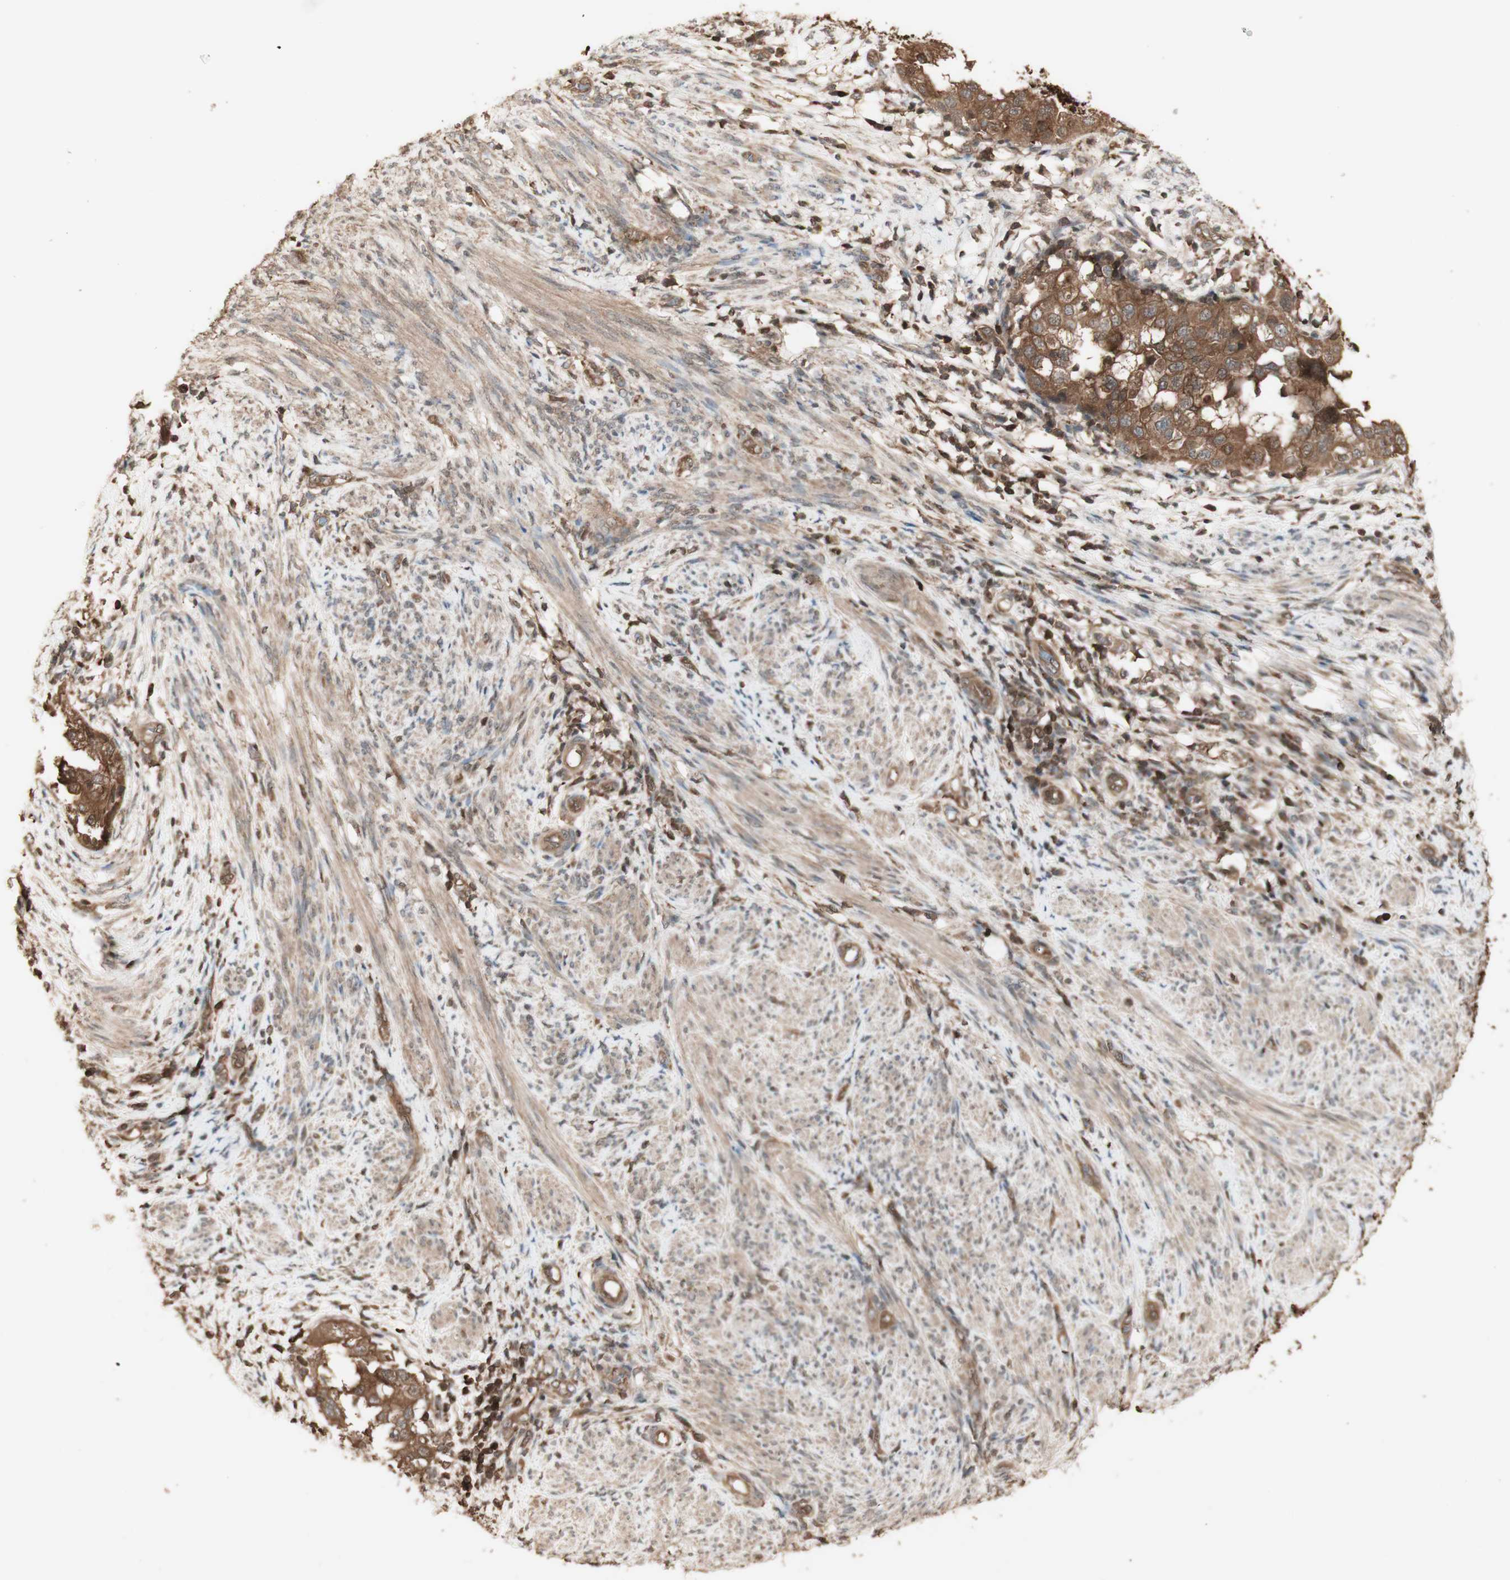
{"staining": {"intensity": "moderate", "quantity": ">75%", "location": "cytoplasmic/membranous"}, "tissue": "endometrial cancer", "cell_type": "Tumor cells", "image_type": "cancer", "snomed": [{"axis": "morphology", "description": "Adenocarcinoma, NOS"}, {"axis": "topography", "description": "Endometrium"}], "caption": "Human adenocarcinoma (endometrial) stained with a brown dye demonstrates moderate cytoplasmic/membranous positive positivity in approximately >75% of tumor cells.", "gene": "YWHAB", "patient": {"sex": "female", "age": 85}}